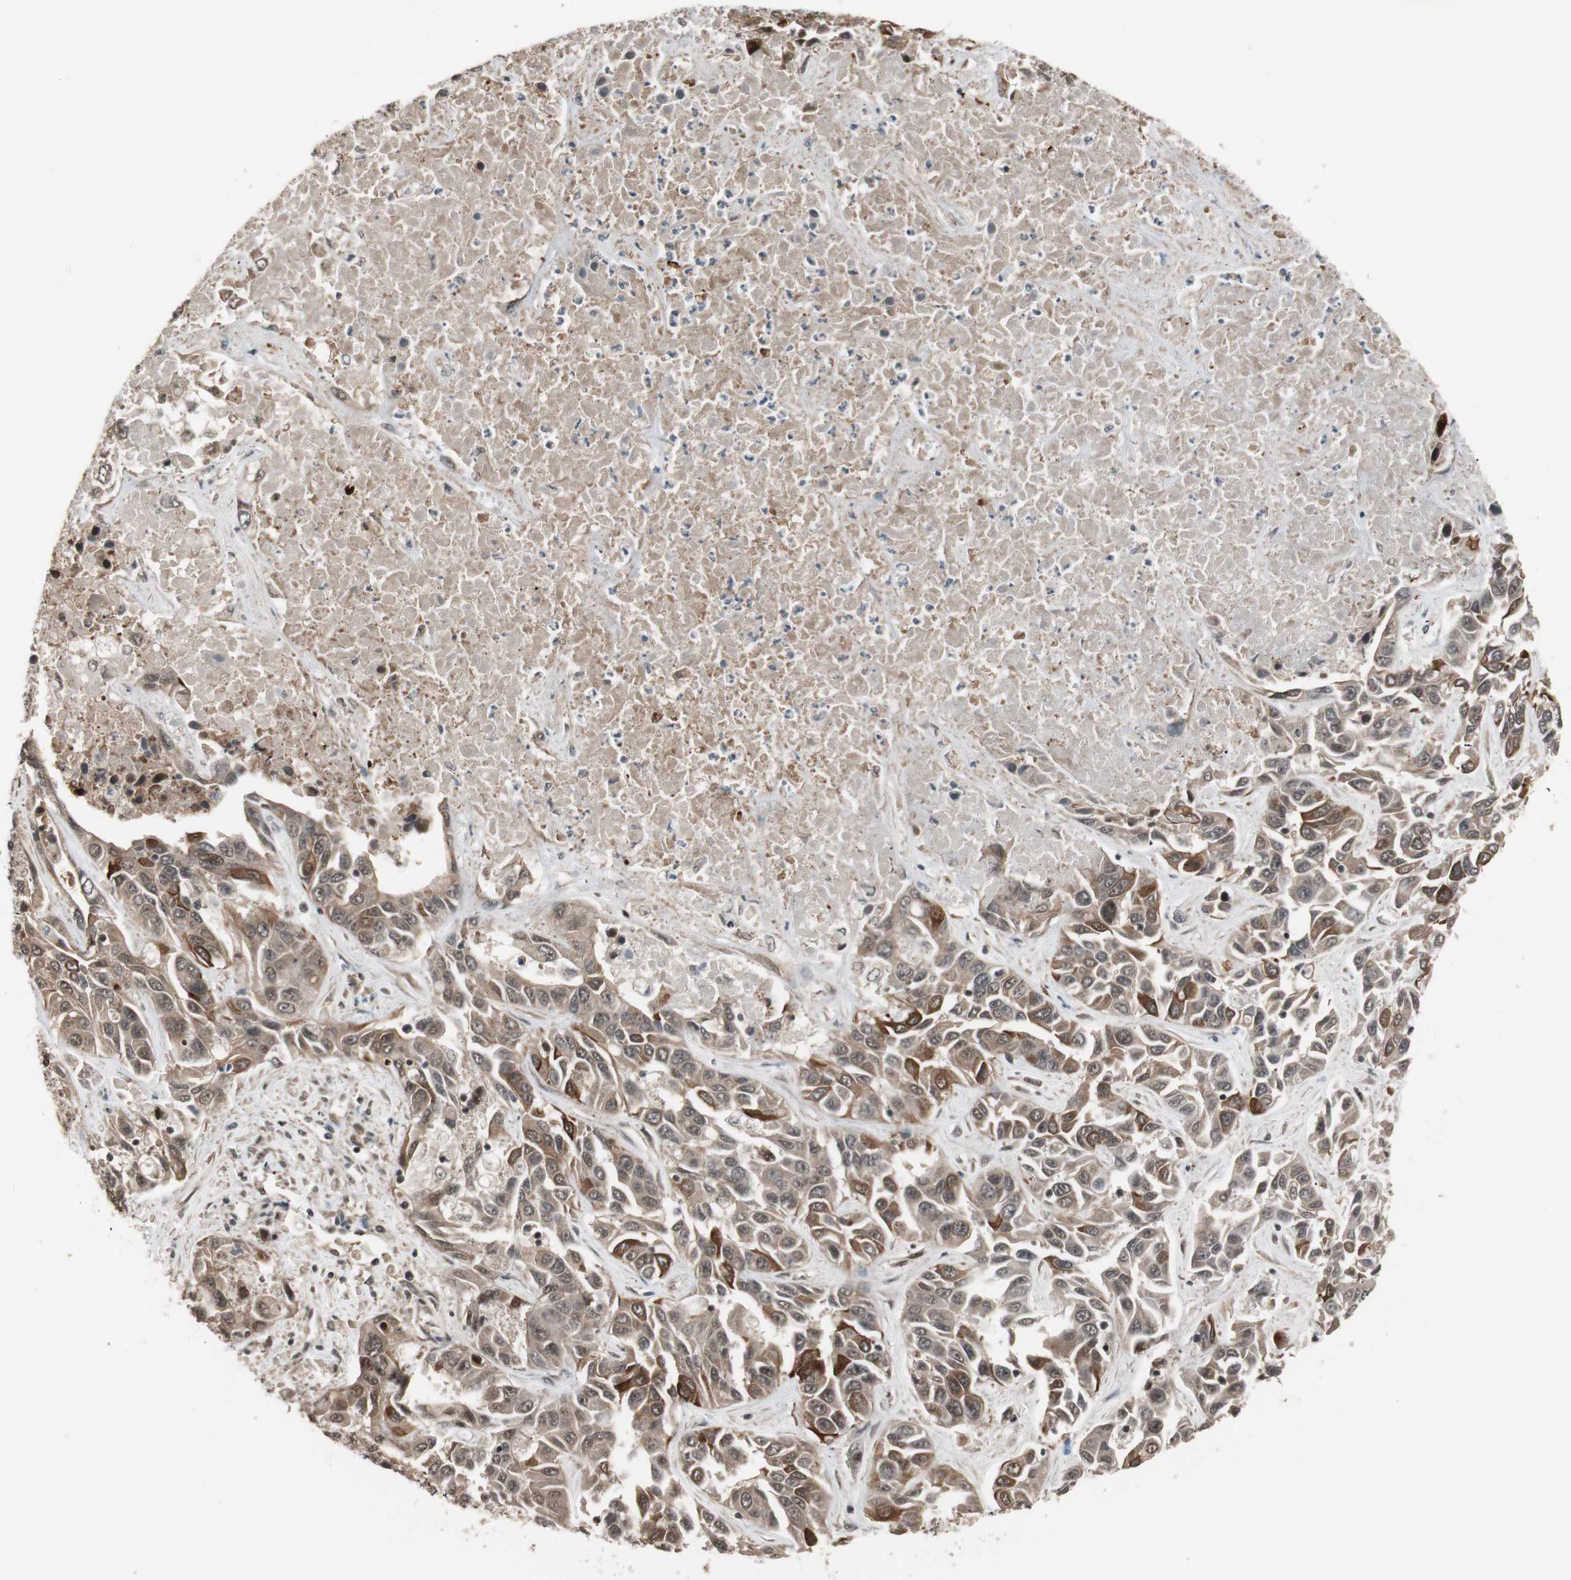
{"staining": {"intensity": "moderate", "quantity": "<25%", "location": "cytoplasmic/membranous"}, "tissue": "liver cancer", "cell_type": "Tumor cells", "image_type": "cancer", "snomed": [{"axis": "morphology", "description": "Cholangiocarcinoma"}, {"axis": "topography", "description": "Liver"}], "caption": "Immunohistochemistry histopathology image of liver cholangiocarcinoma stained for a protein (brown), which reveals low levels of moderate cytoplasmic/membranous expression in approximately <25% of tumor cells.", "gene": "DRAP1", "patient": {"sex": "female", "age": 52}}